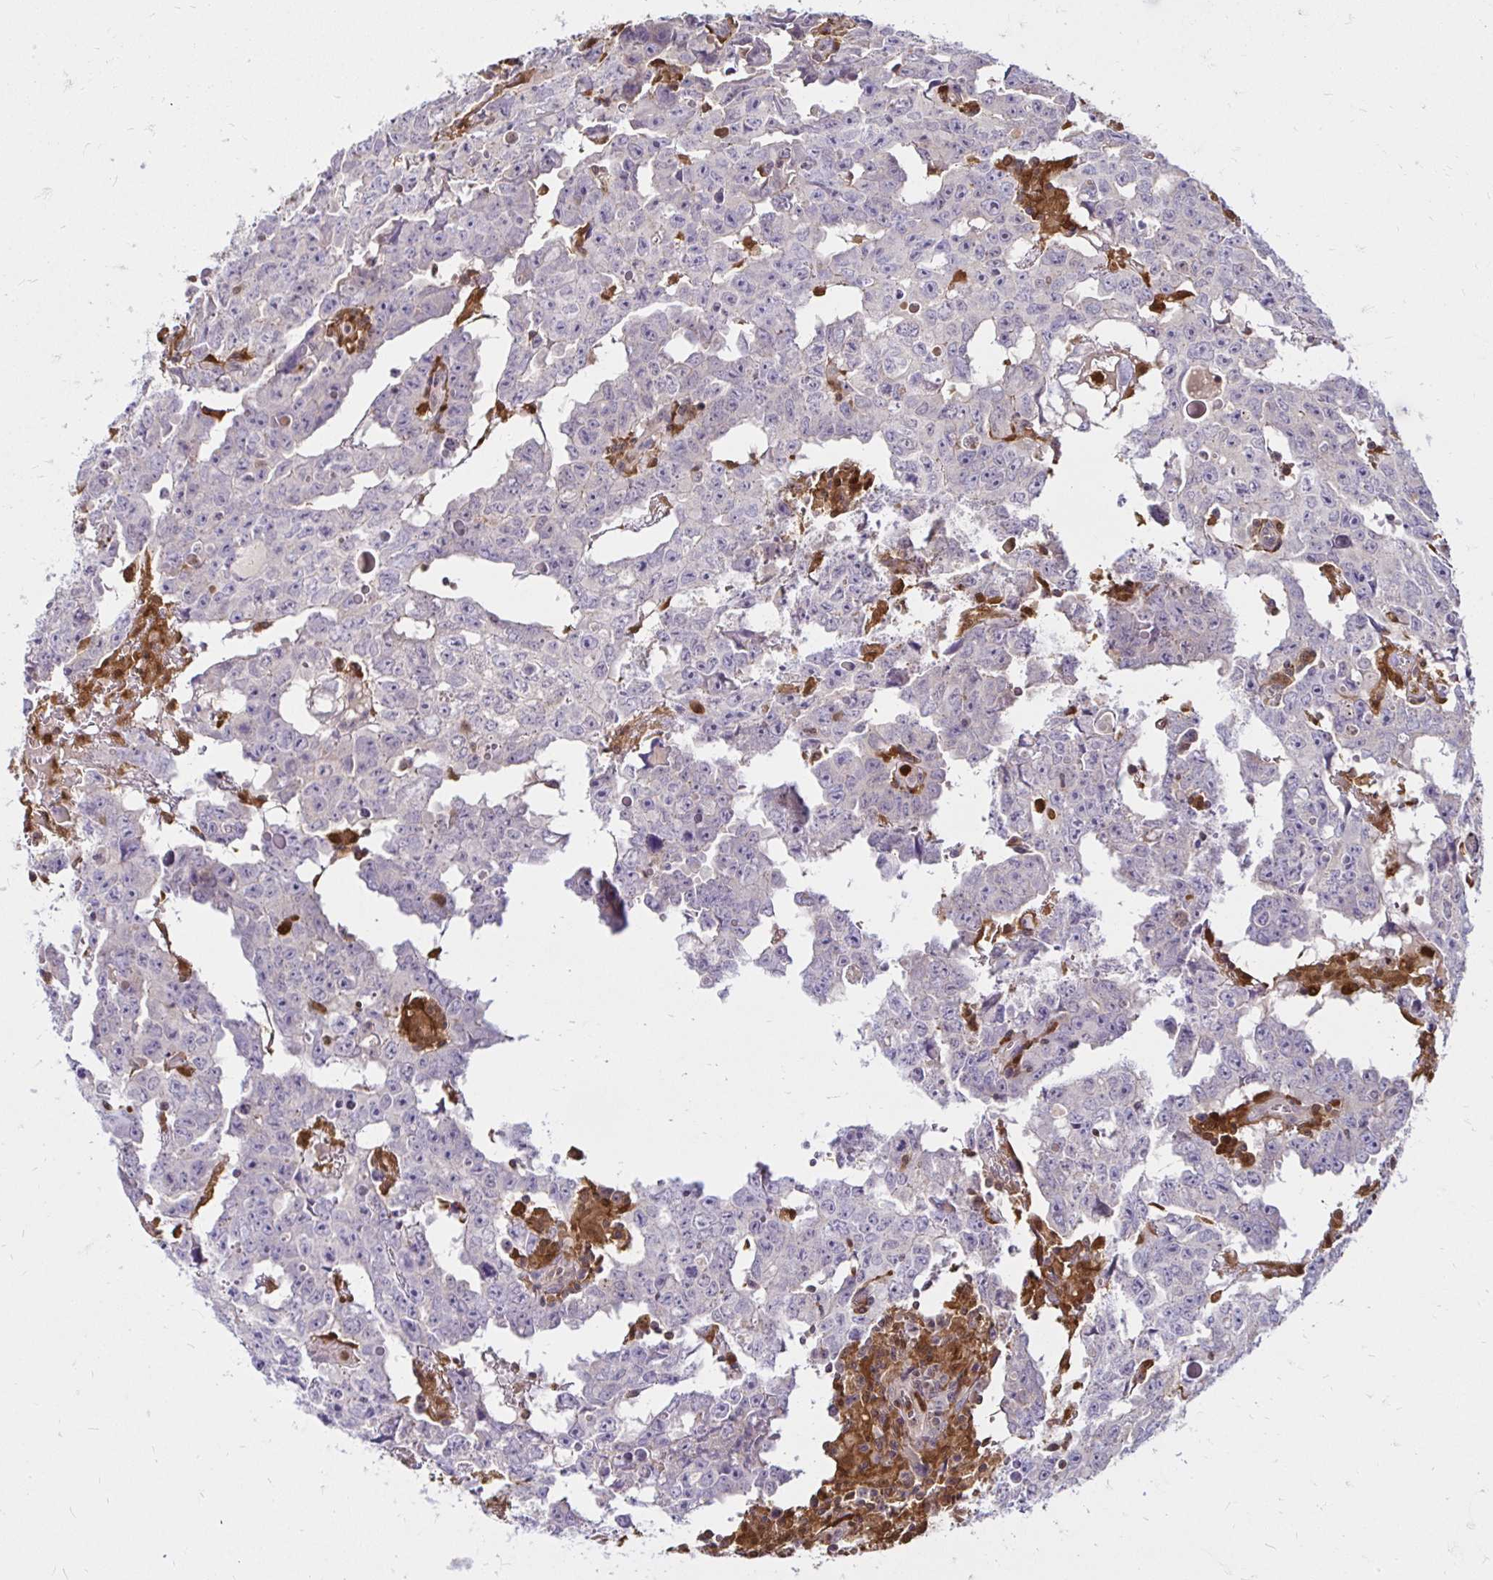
{"staining": {"intensity": "negative", "quantity": "none", "location": "none"}, "tissue": "testis cancer", "cell_type": "Tumor cells", "image_type": "cancer", "snomed": [{"axis": "morphology", "description": "Carcinoma, Embryonal, NOS"}, {"axis": "topography", "description": "Testis"}], "caption": "Immunohistochemistry (IHC) of human embryonal carcinoma (testis) shows no expression in tumor cells.", "gene": "PYCARD", "patient": {"sex": "male", "age": 22}}